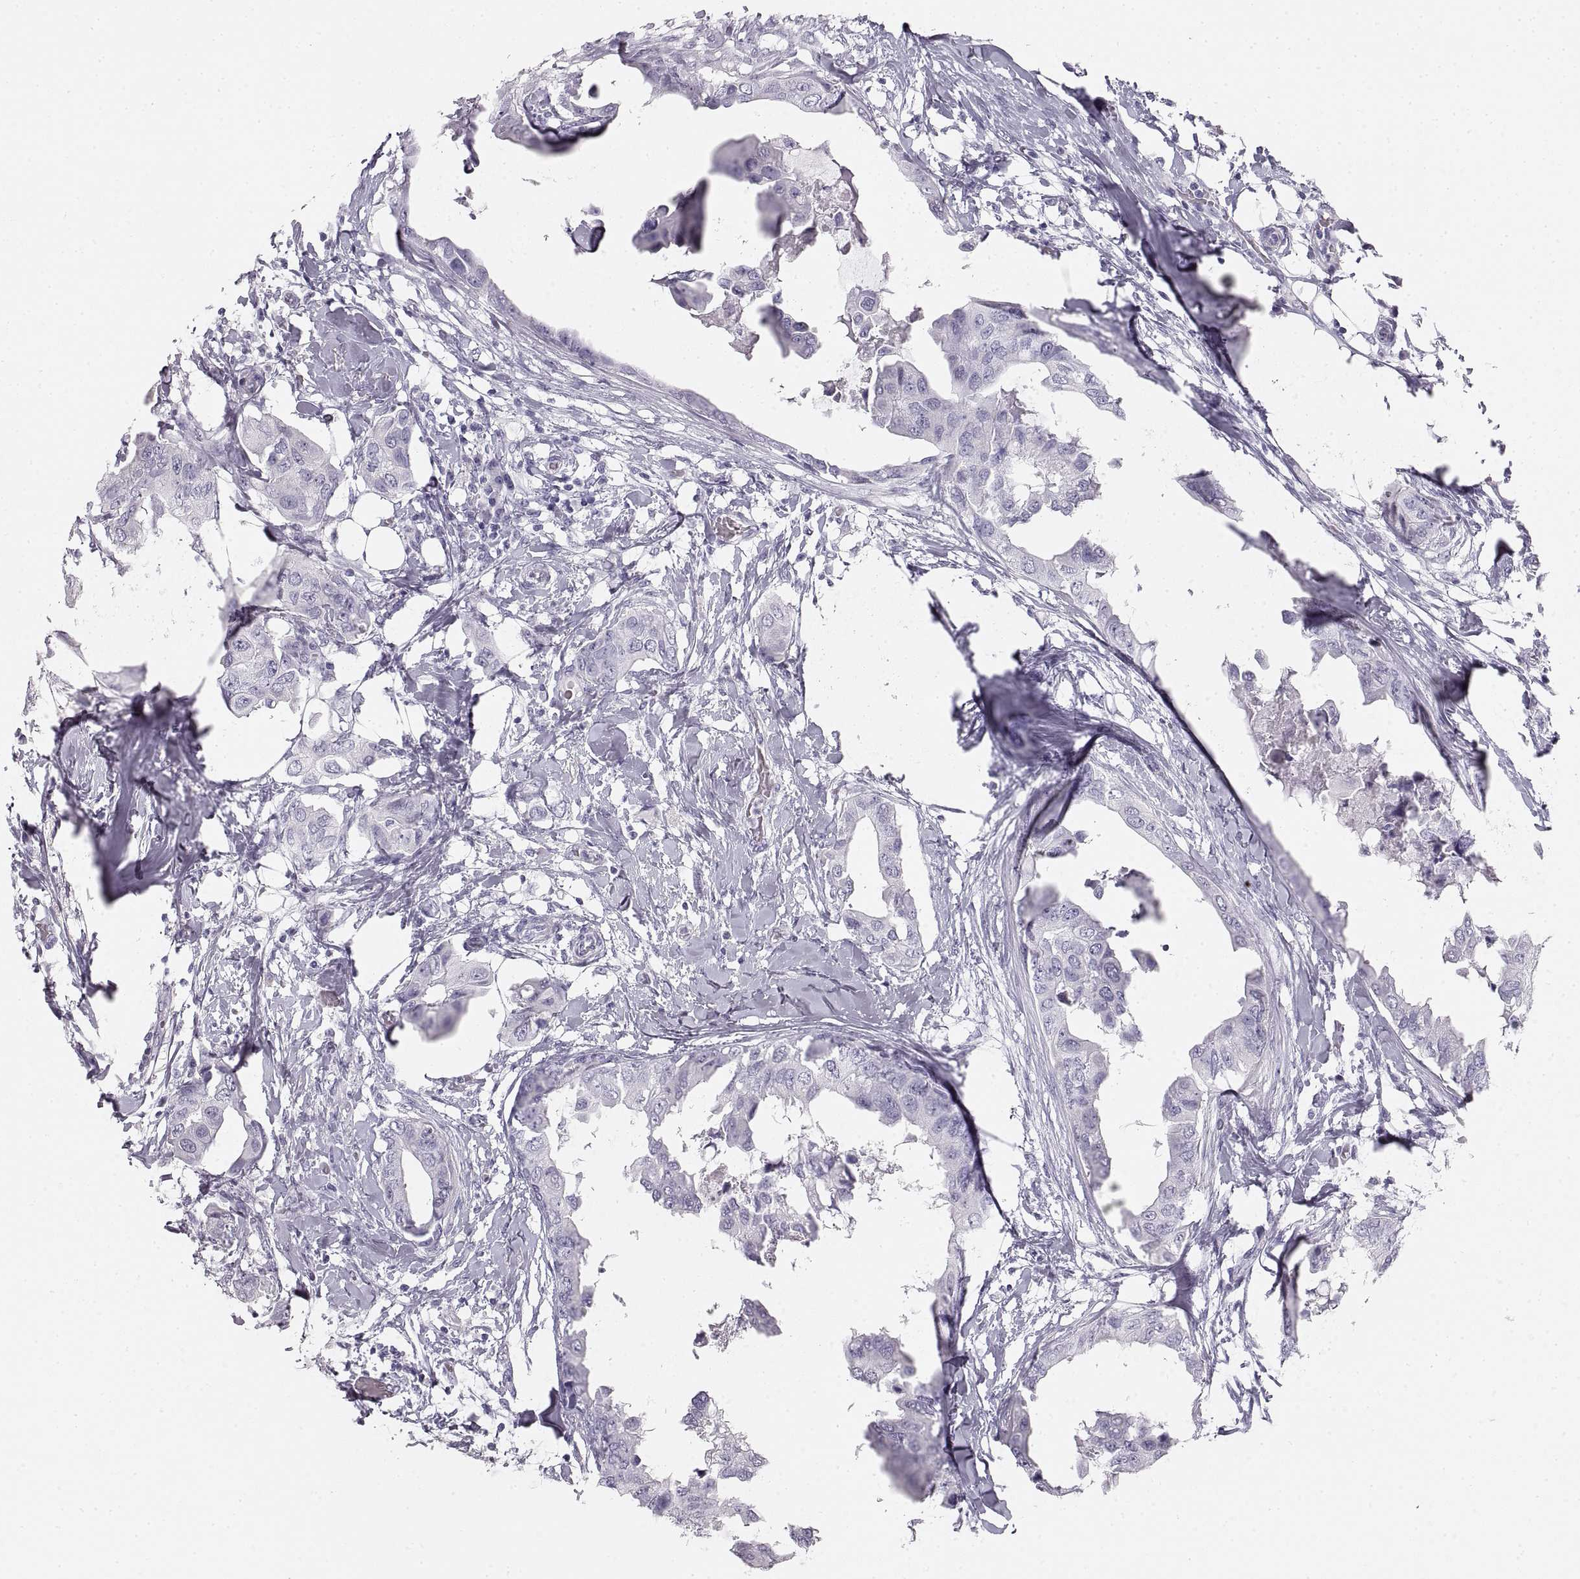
{"staining": {"intensity": "negative", "quantity": "none", "location": "none"}, "tissue": "breast cancer", "cell_type": "Tumor cells", "image_type": "cancer", "snomed": [{"axis": "morphology", "description": "Normal tissue, NOS"}, {"axis": "morphology", "description": "Duct carcinoma"}, {"axis": "topography", "description": "Breast"}], "caption": "Immunohistochemistry (IHC) photomicrograph of human breast cancer stained for a protein (brown), which exhibits no expression in tumor cells.", "gene": "CRYAA", "patient": {"sex": "female", "age": 40}}